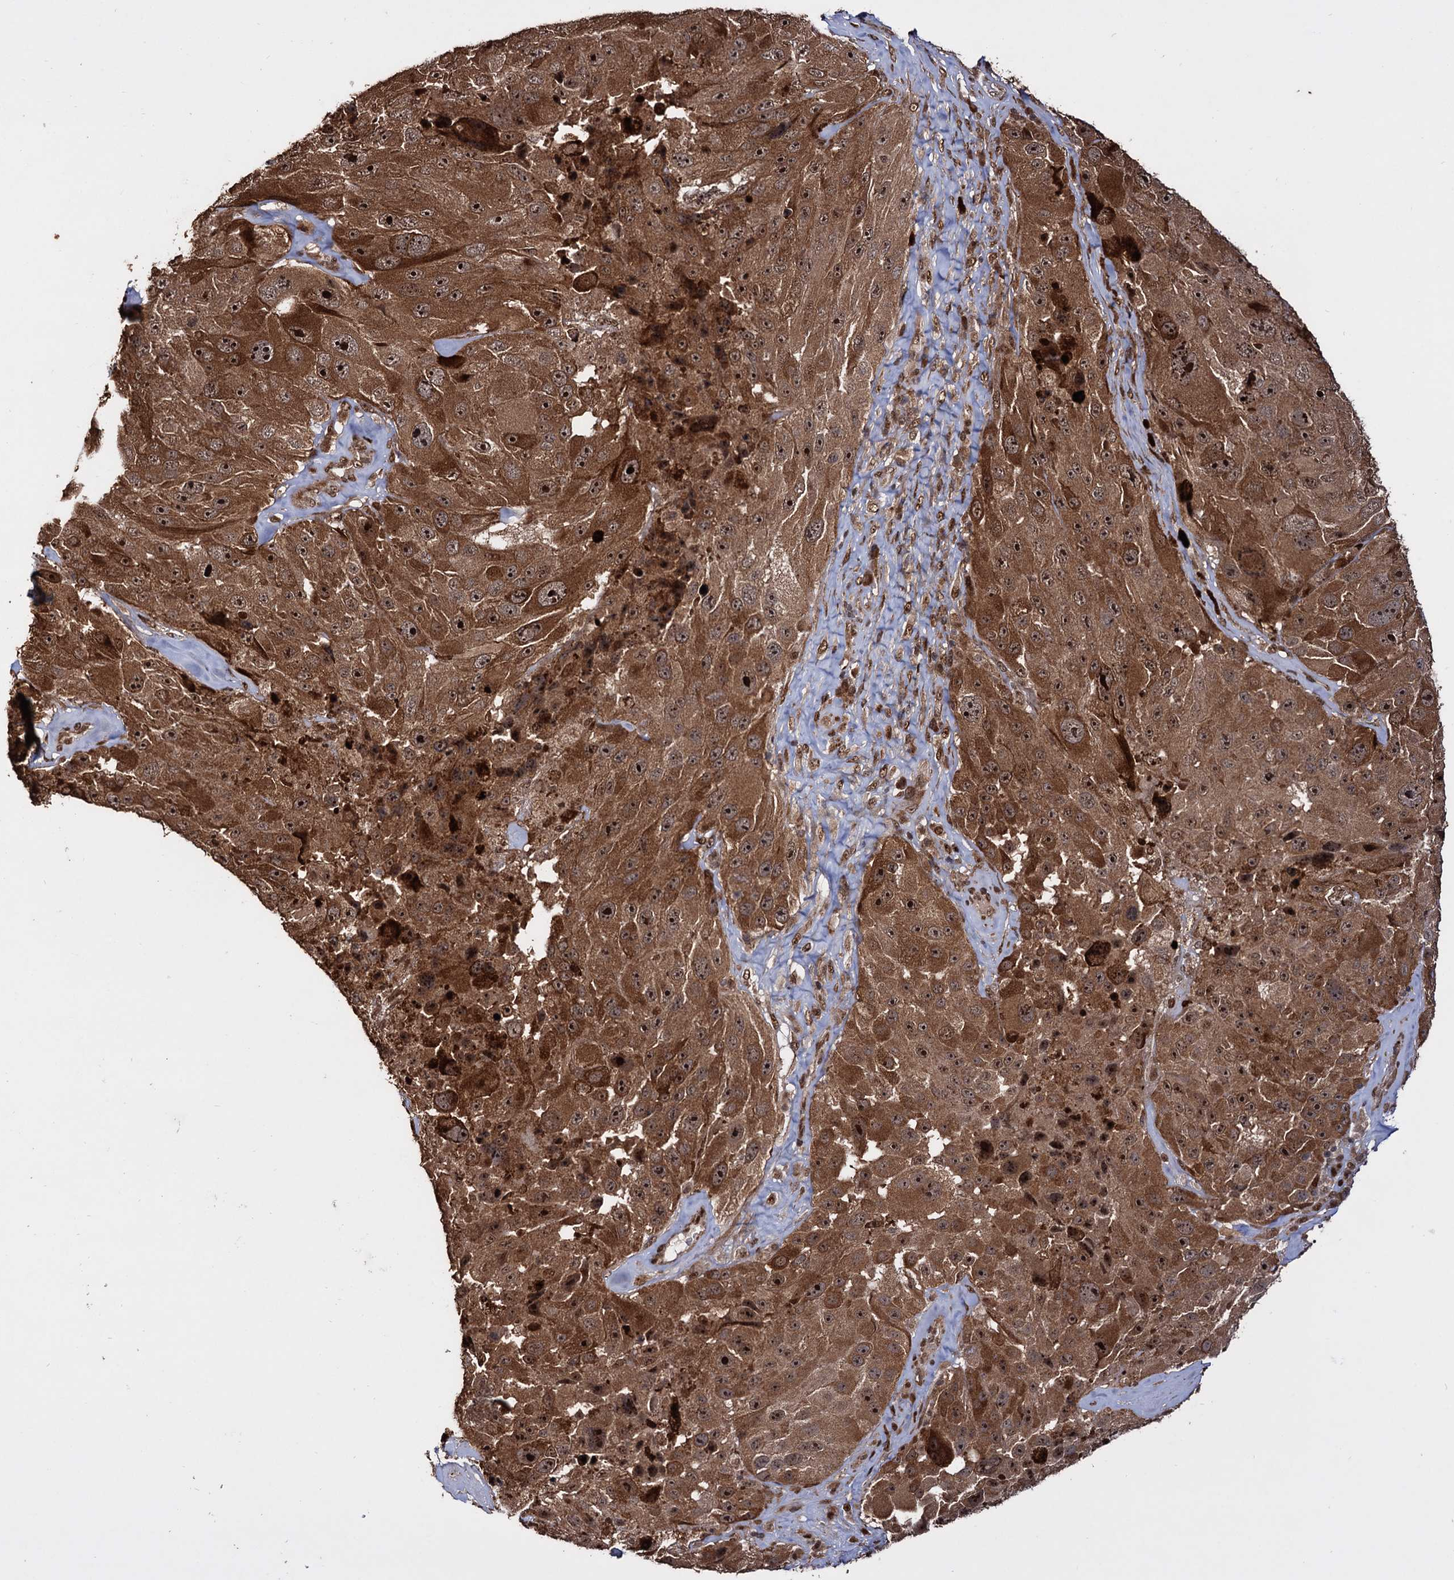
{"staining": {"intensity": "strong", "quantity": ">75%", "location": "cytoplasmic/membranous,nuclear"}, "tissue": "melanoma", "cell_type": "Tumor cells", "image_type": "cancer", "snomed": [{"axis": "morphology", "description": "Malignant melanoma, Metastatic site"}, {"axis": "topography", "description": "Lymph node"}], "caption": "Human melanoma stained for a protein (brown) reveals strong cytoplasmic/membranous and nuclear positive positivity in approximately >75% of tumor cells.", "gene": "PIGB", "patient": {"sex": "male", "age": 62}}